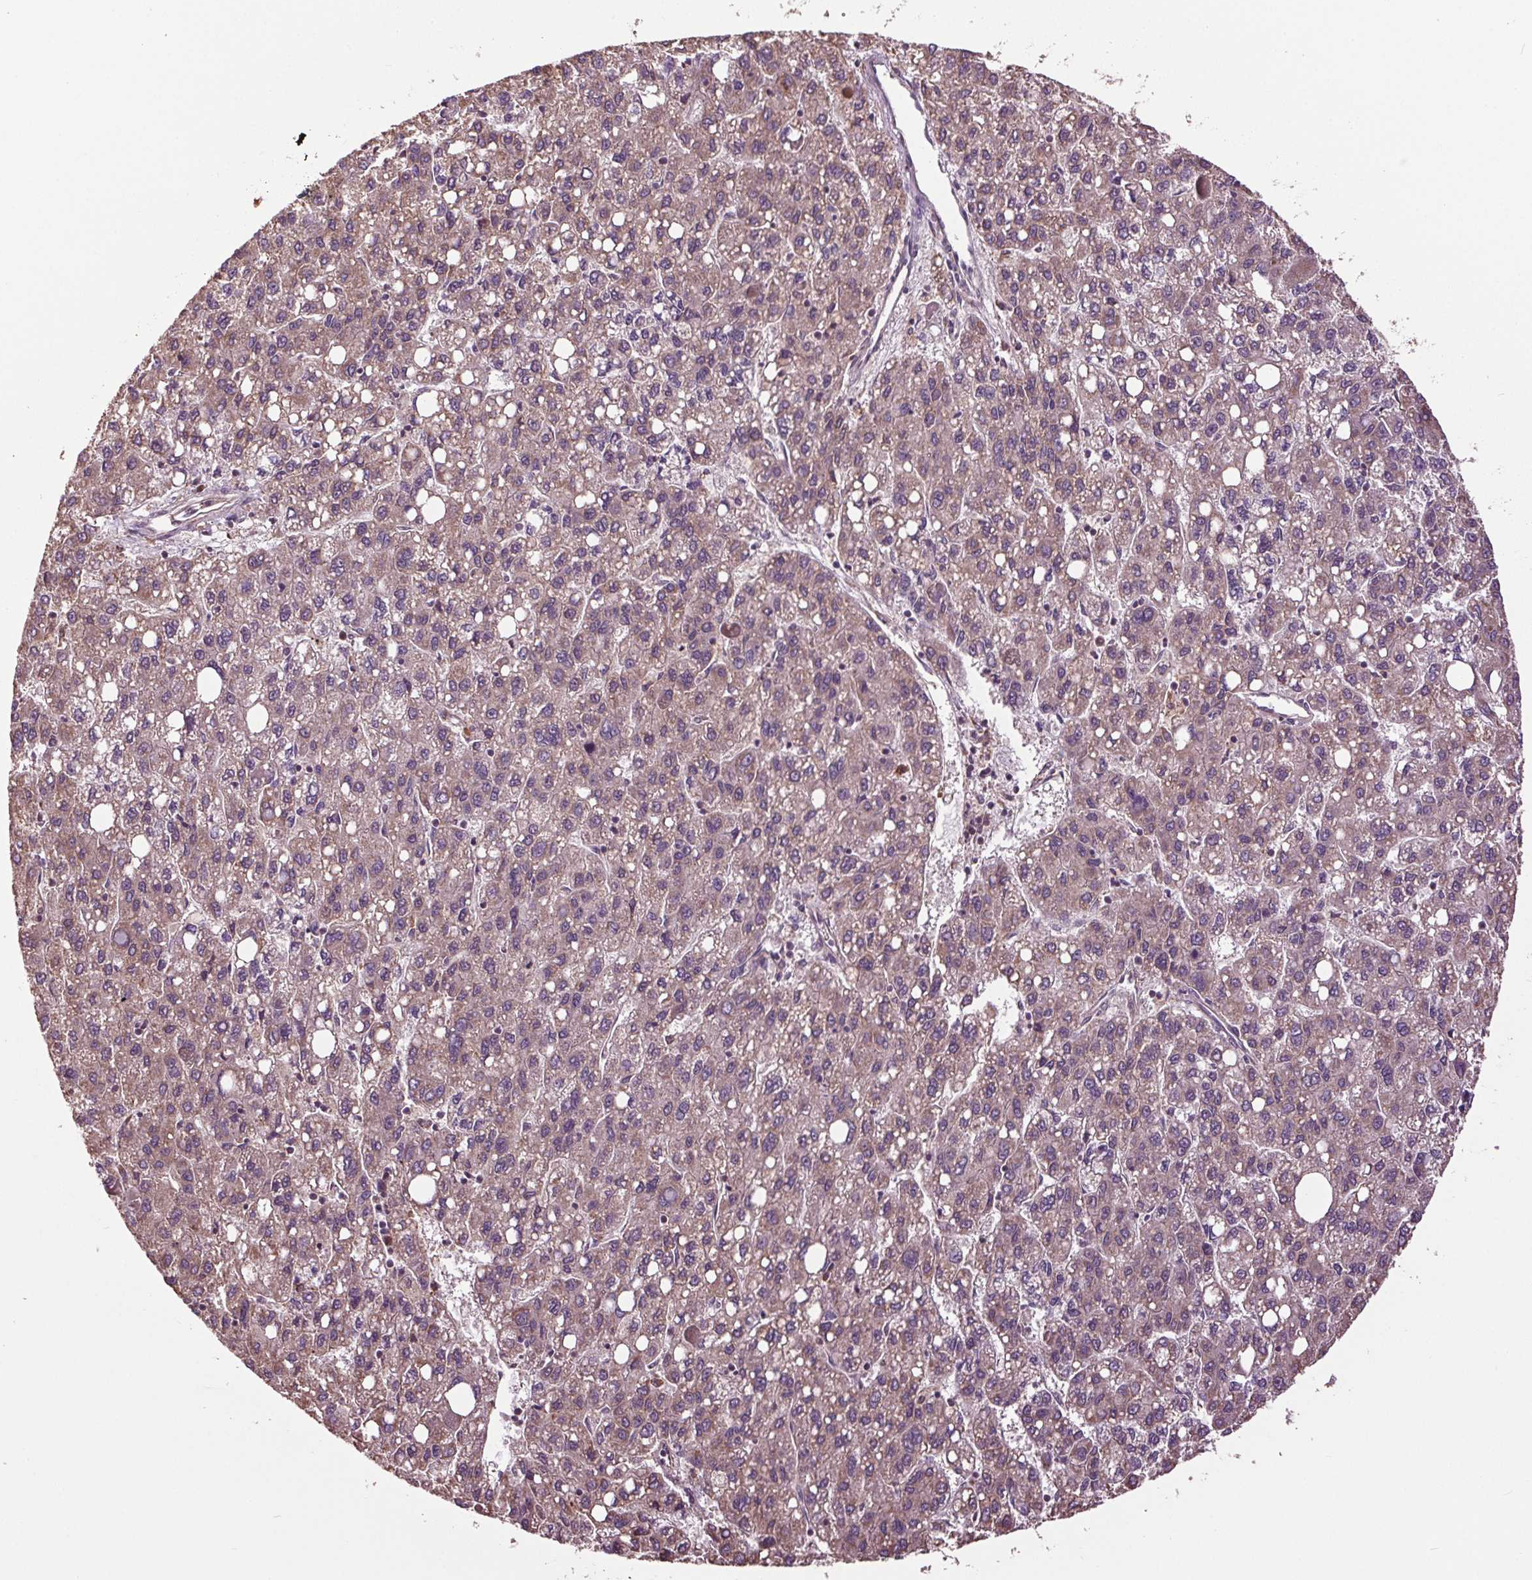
{"staining": {"intensity": "weak", "quantity": "25%-75%", "location": "cytoplasmic/membranous"}, "tissue": "liver cancer", "cell_type": "Tumor cells", "image_type": "cancer", "snomed": [{"axis": "morphology", "description": "Carcinoma, Hepatocellular, NOS"}, {"axis": "topography", "description": "Liver"}], "caption": "A micrograph of human hepatocellular carcinoma (liver) stained for a protein reveals weak cytoplasmic/membranous brown staining in tumor cells. The staining is performed using DAB brown chromogen to label protein expression. The nuclei are counter-stained blue using hematoxylin.", "gene": "RNPEP", "patient": {"sex": "female", "age": 82}}